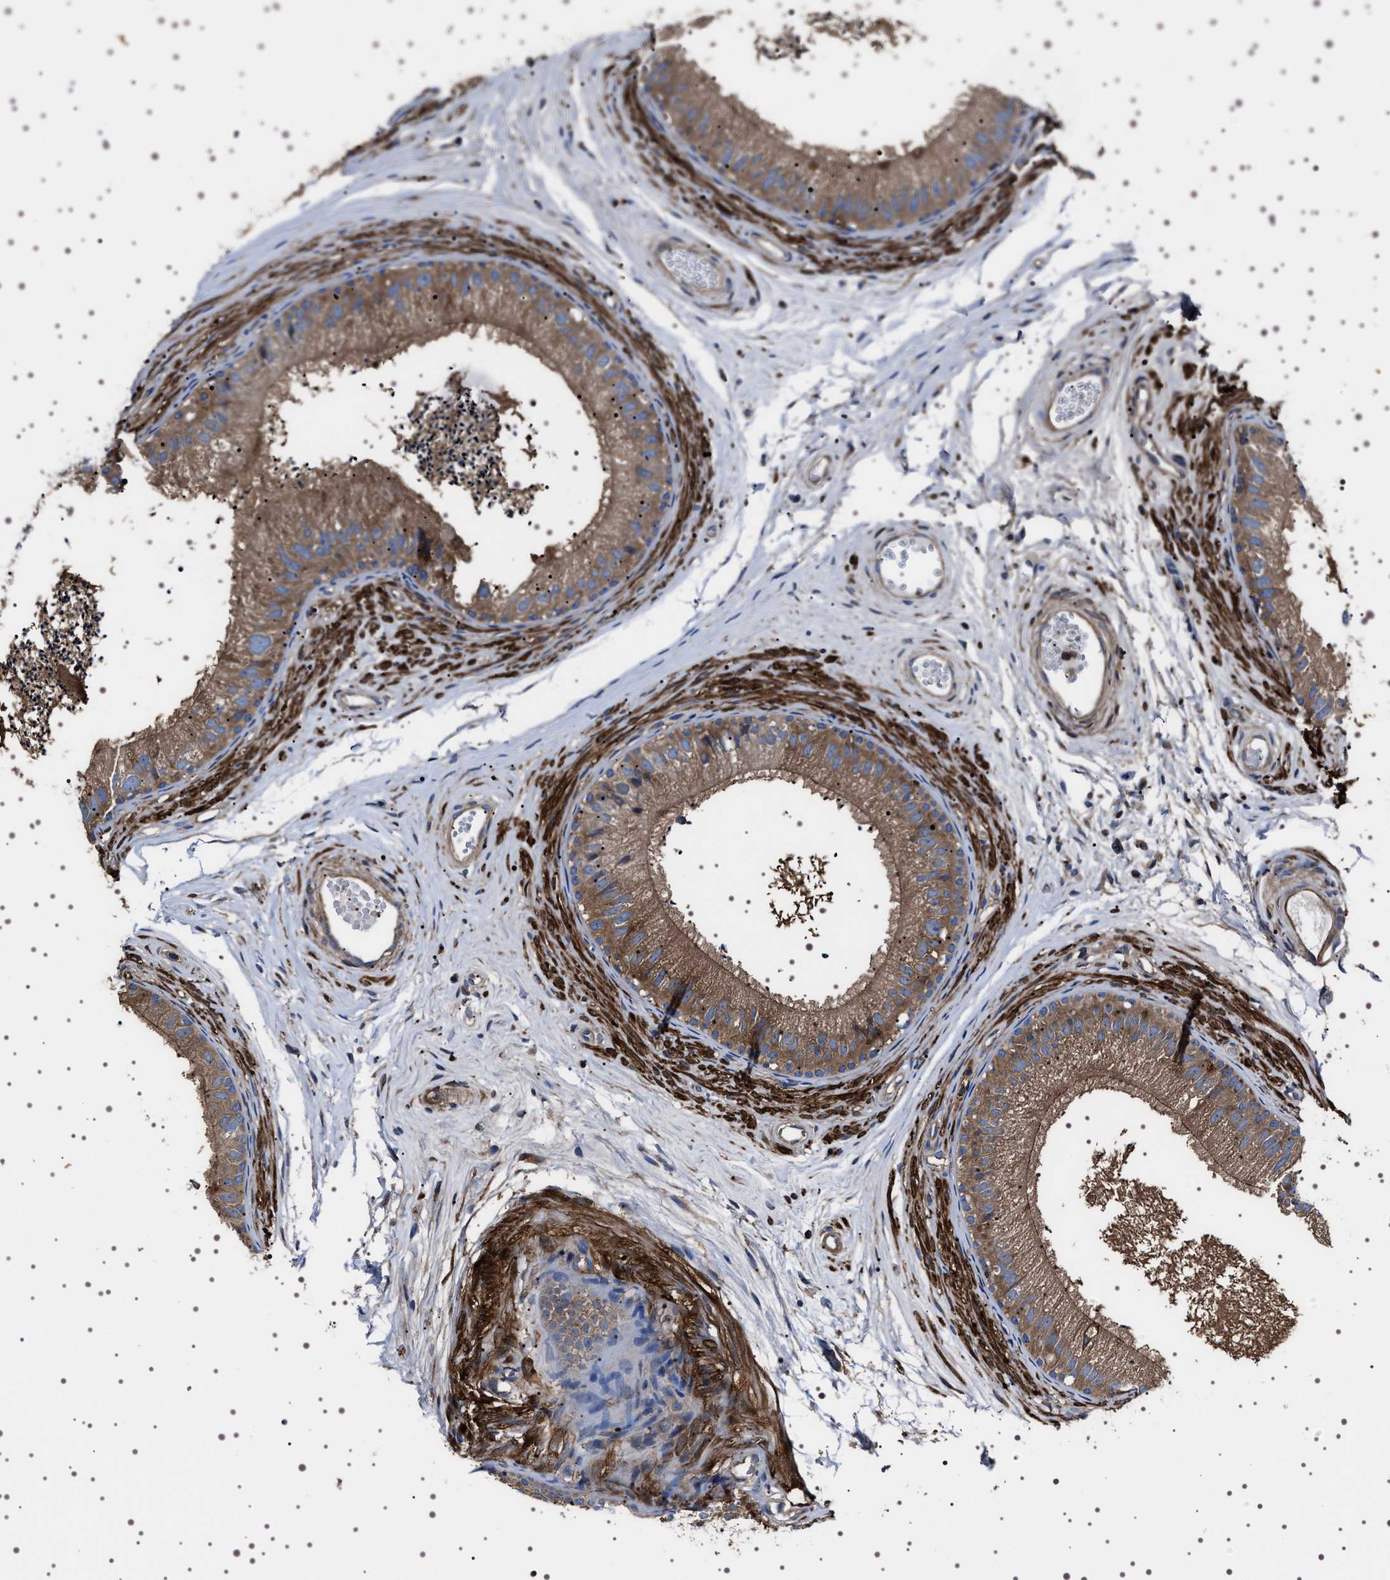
{"staining": {"intensity": "moderate", "quantity": ">75%", "location": "cytoplasmic/membranous"}, "tissue": "epididymis", "cell_type": "Glandular cells", "image_type": "normal", "snomed": [{"axis": "morphology", "description": "Normal tissue, NOS"}, {"axis": "topography", "description": "Epididymis"}], "caption": "Protein staining reveals moderate cytoplasmic/membranous expression in approximately >75% of glandular cells in normal epididymis. The protein of interest is stained brown, and the nuclei are stained in blue (DAB IHC with brightfield microscopy, high magnification).", "gene": "WDR1", "patient": {"sex": "male", "age": 56}}